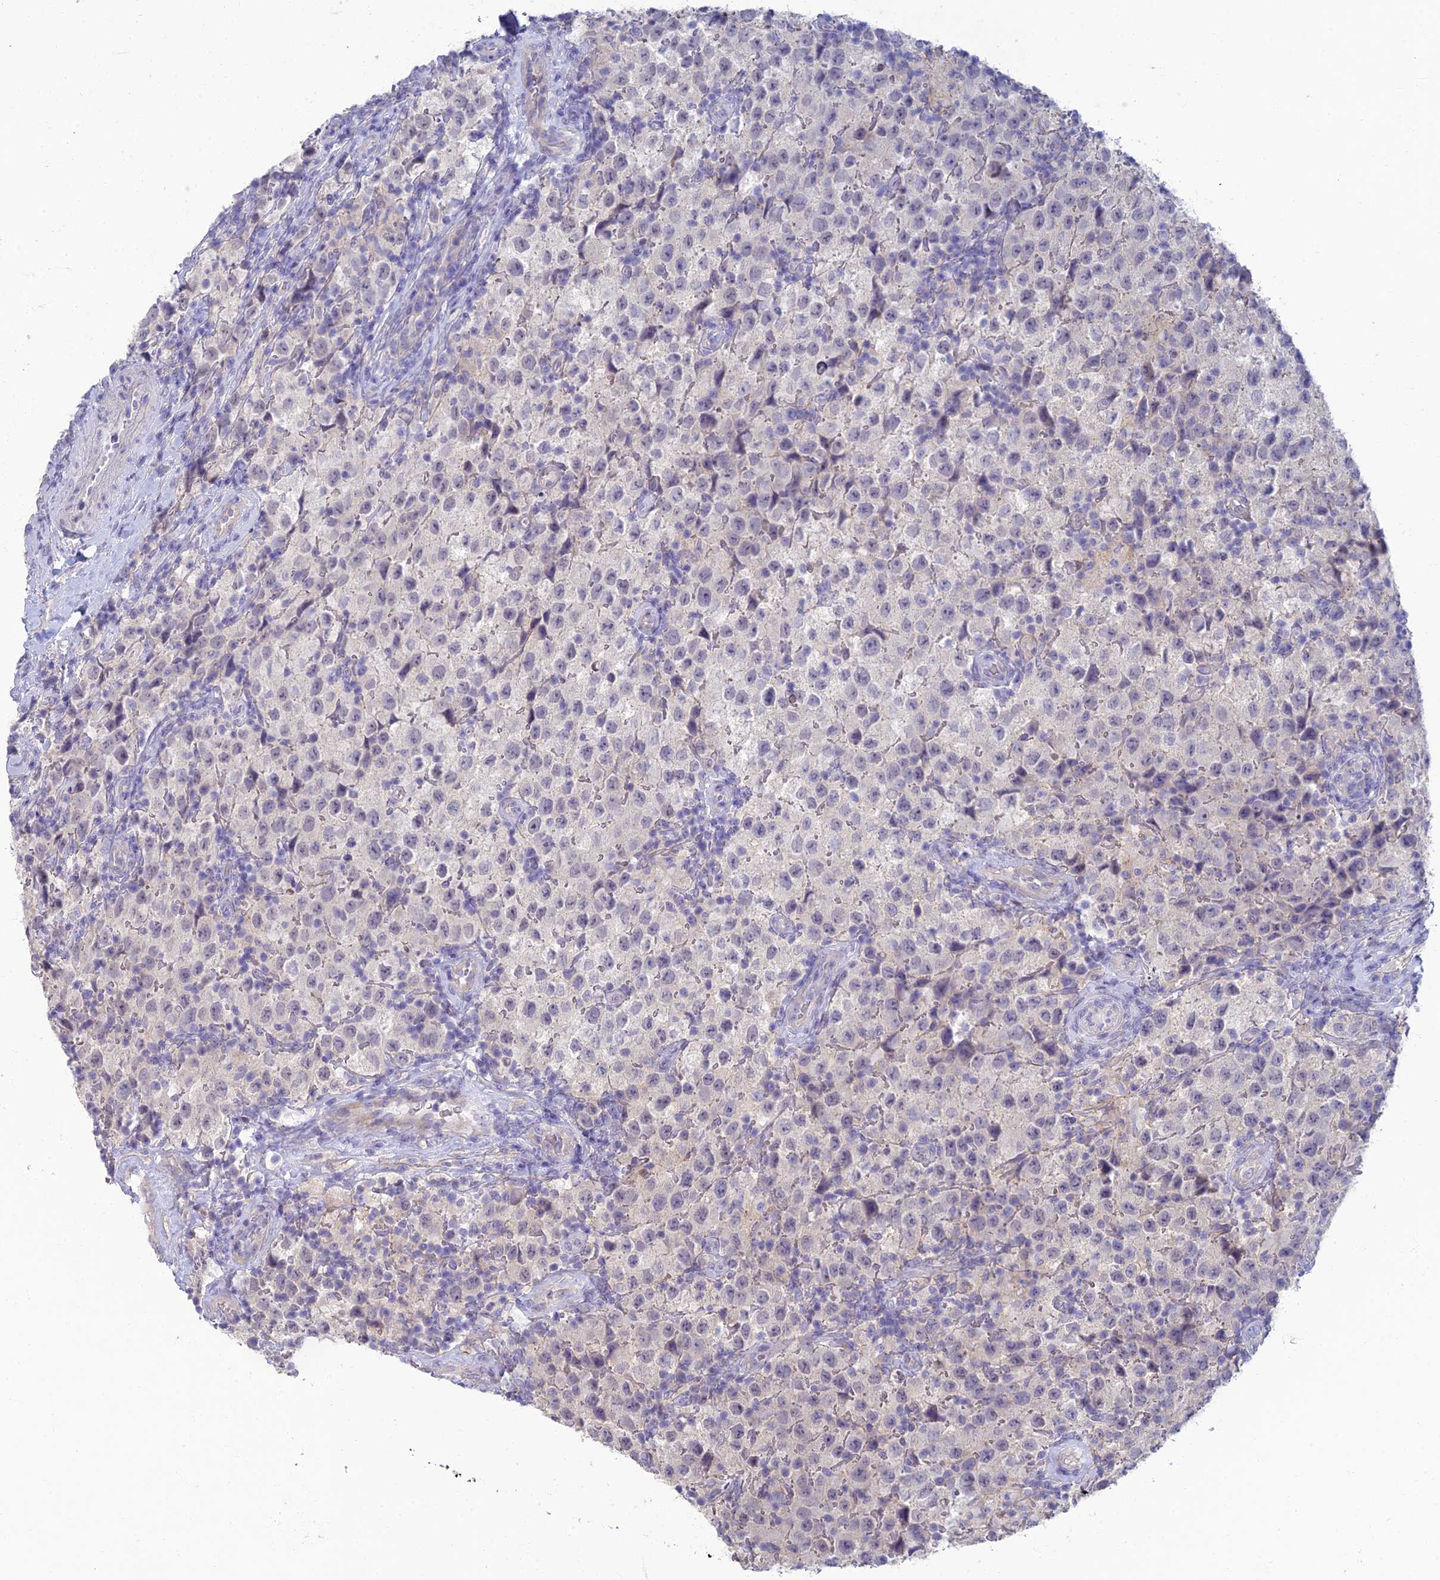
{"staining": {"intensity": "negative", "quantity": "none", "location": "none"}, "tissue": "testis cancer", "cell_type": "Tumor cells", "image_type": "cancer", "snomed": [{"axis": "morphology", "description": "Seminoma, NOS"}, {"axis": "morphology", "description": "Carcinoma, Embryonal, NOS"}, {"axis": "topography", "description": "Testis"}], "caption": "Immunohistochemistry image of human embryonal carcinoma (testis) stained for a protein (brown), which displays no expression in tumor cells. (DAB (3,3'-diaminobenzidine) immunohistochemistry, high magnification).", "gene": "NEURL1", "patient": {"sex": "male", "age": 41}}